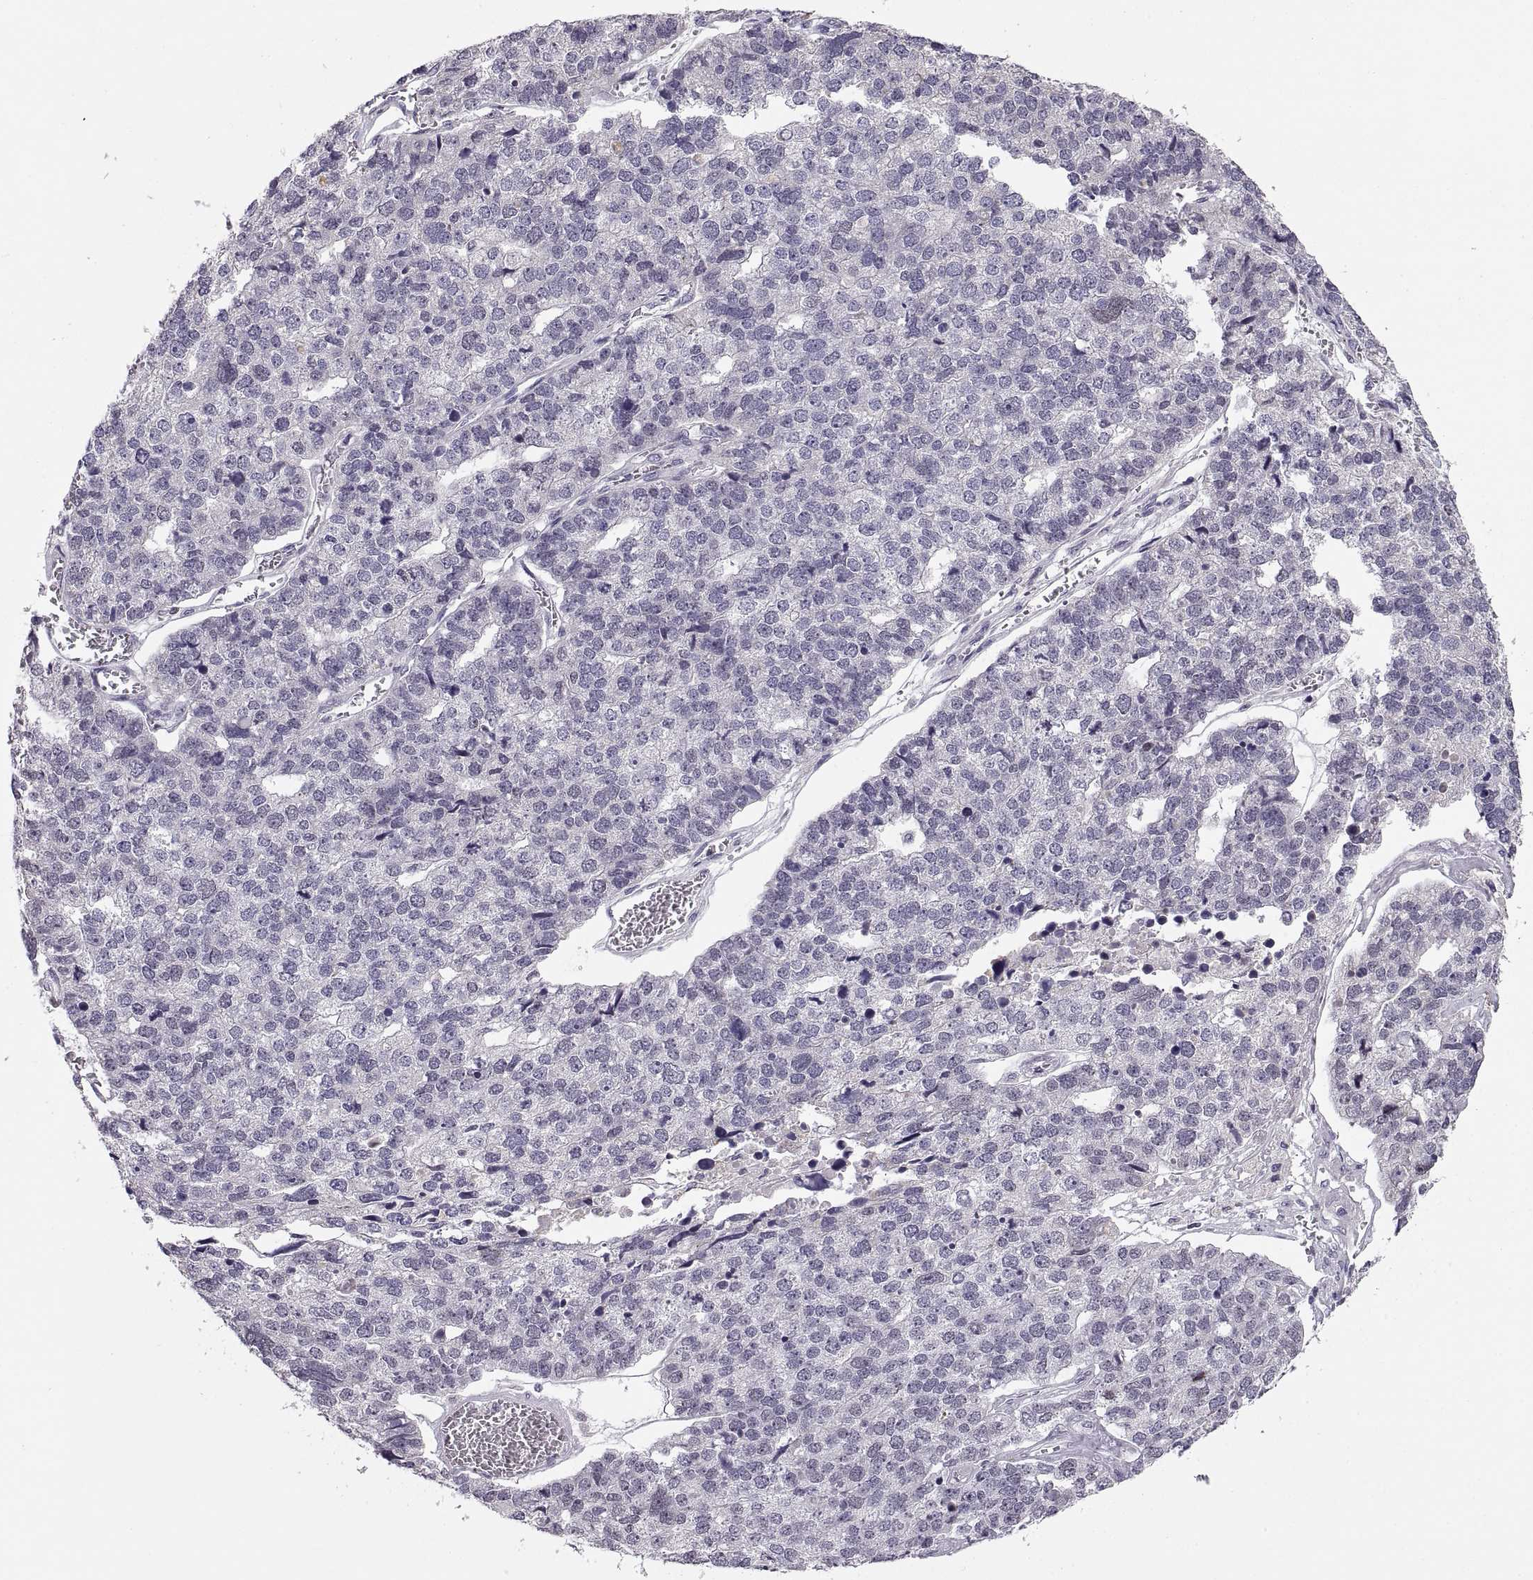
{"staining": {"intensity": "negative", "quantity": "none", "location": "none"}, "tissue": "stomach cancer", "cell_type": "Tumor cells", "image_type": "cancer", "snomed": [{"axis": "morphology", "description": "Adenocarcinoma, NOS"}, {"axis": "topography", "description": "Stomach"}], "caption": "A photomicrograph of stomach adenocarcinoma stained for a protein reveals no brown staining in tumor cells.", "gene": "MAGEB18", "patient": {"sex": "male", "age": 69}}